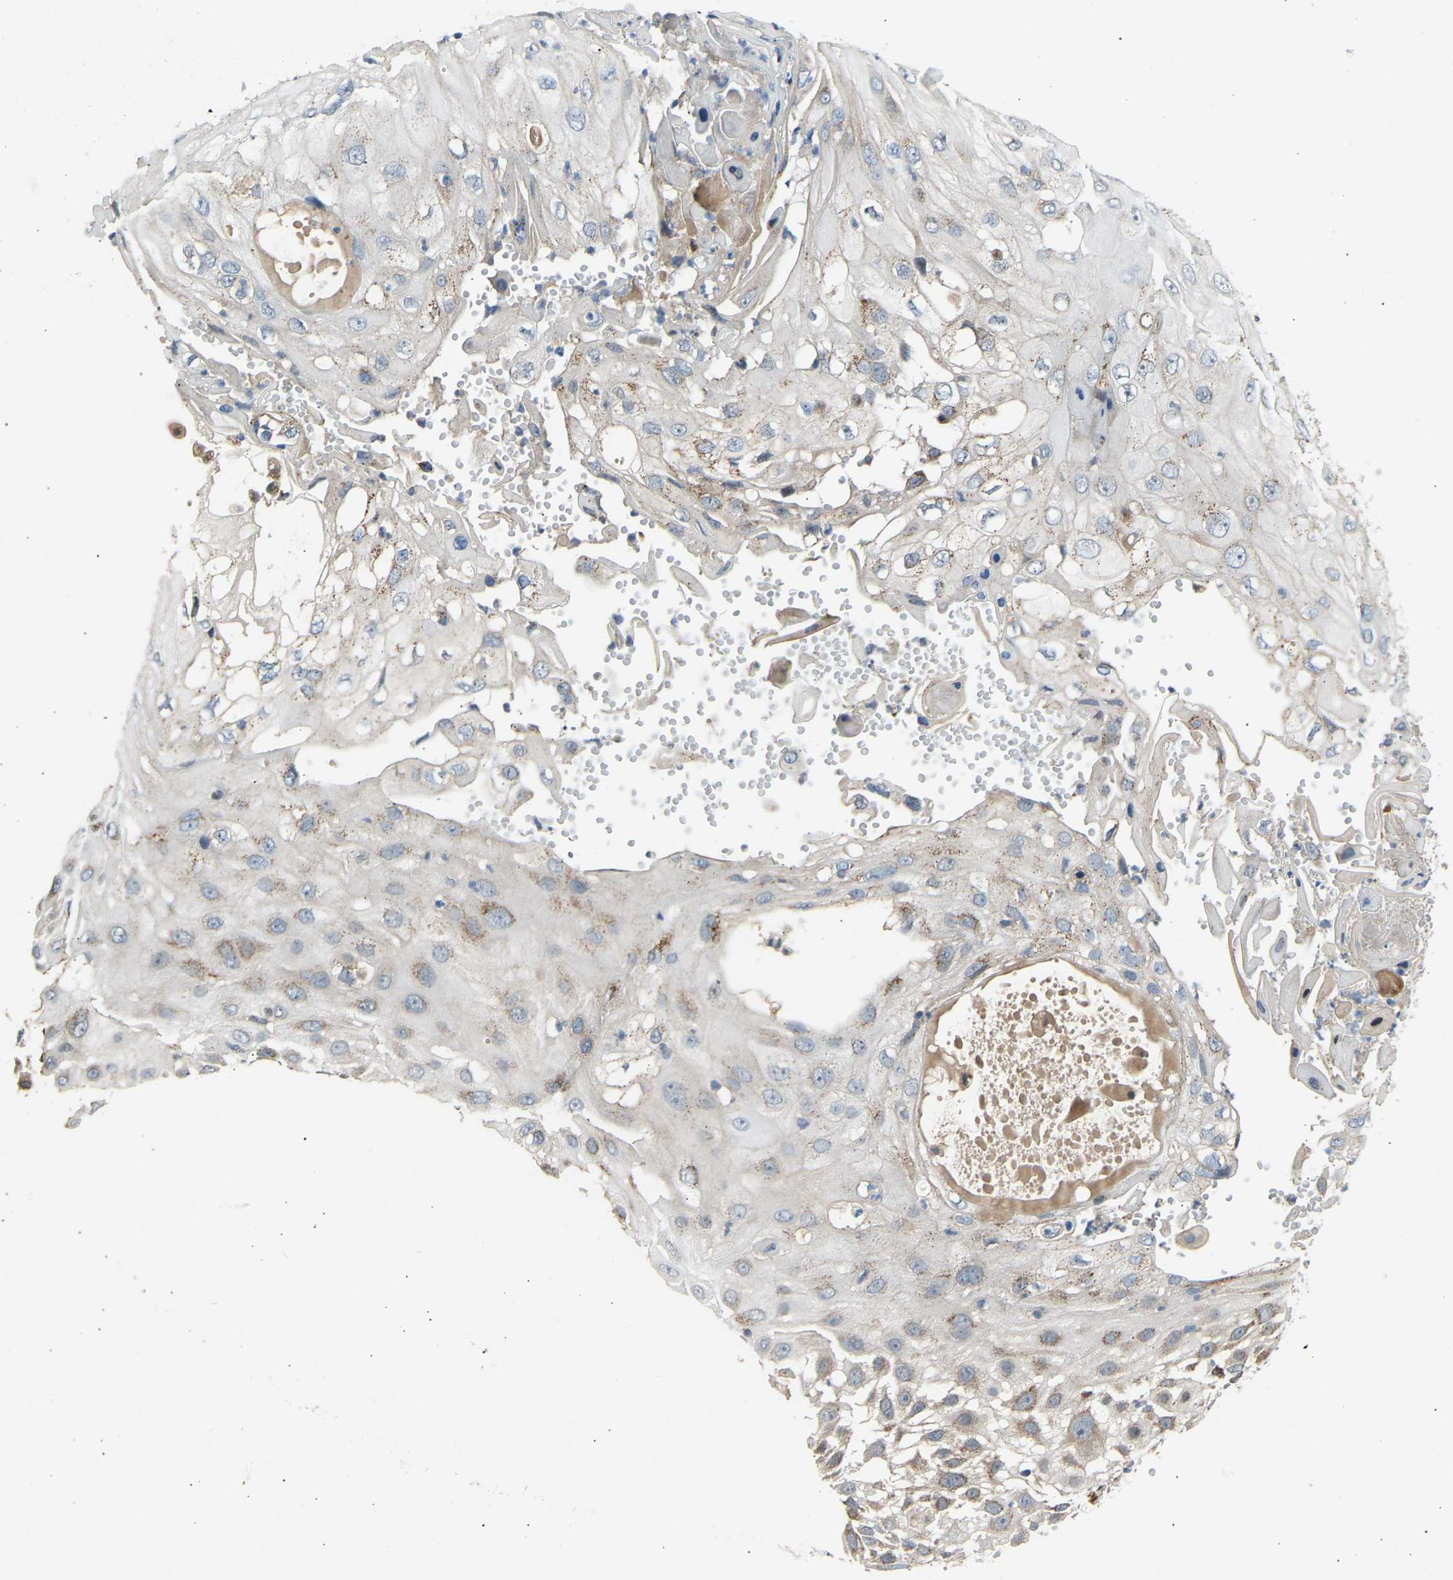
{"staining": {"intensity": "weak", "quantity": "<25%", "location": "cytoplasmic/membranous"}, "tissue": "skin cancer", "cell_type": "Tumor cells", "image_type": "cancer", "snomed": [{"axis": "morphology", "description": "Squamous cell carcinoma, NOS"}, {"axis": "topography", "description": "Skin"}], "caption": "The histopathology image displays no staining of tumor cells in skin cancer (squamous cell carcinoma).", "gene": "VPS41", "patient": {"sex": "female", "age": 44}}